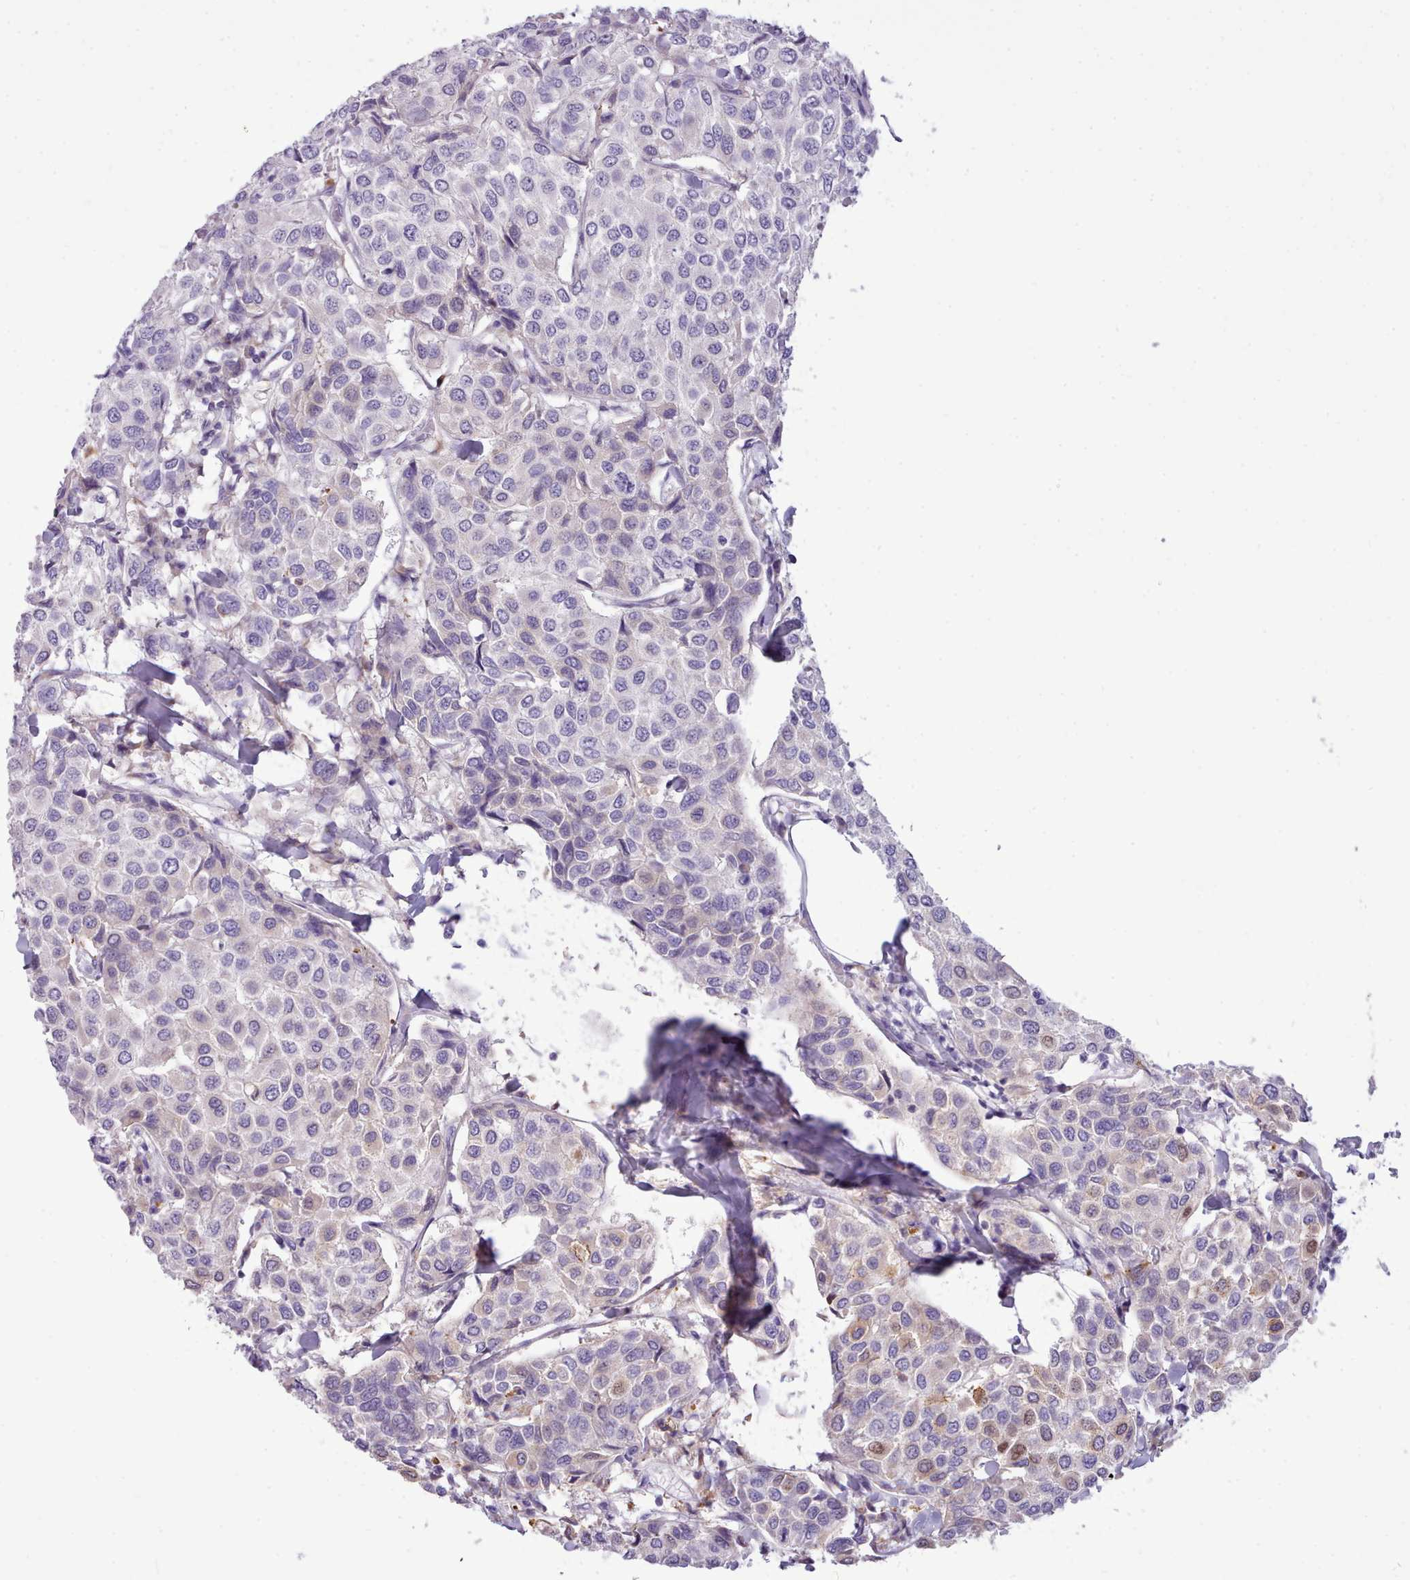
{"staining": {"intensity": "moderate", "quantity": "<25%", "location": "nuclear"}, "tissue": "breast cancer", "cell_type": "Tumor cells", "image_type": "cancer", "snomed": [{"axis": "morphology", "description": "Duct carcinoma"}, {"axis": "topography", "description": "Breast"}], "caption": "This histopathology image displays immunohistochemistry (IHC) staining of human breast invasive ductal carcinoma, with low moderate nuclear expression in about <25% of tumor cells.", "gene": "CYP2A13", "patient": {"sex": "female", "age": 55}}